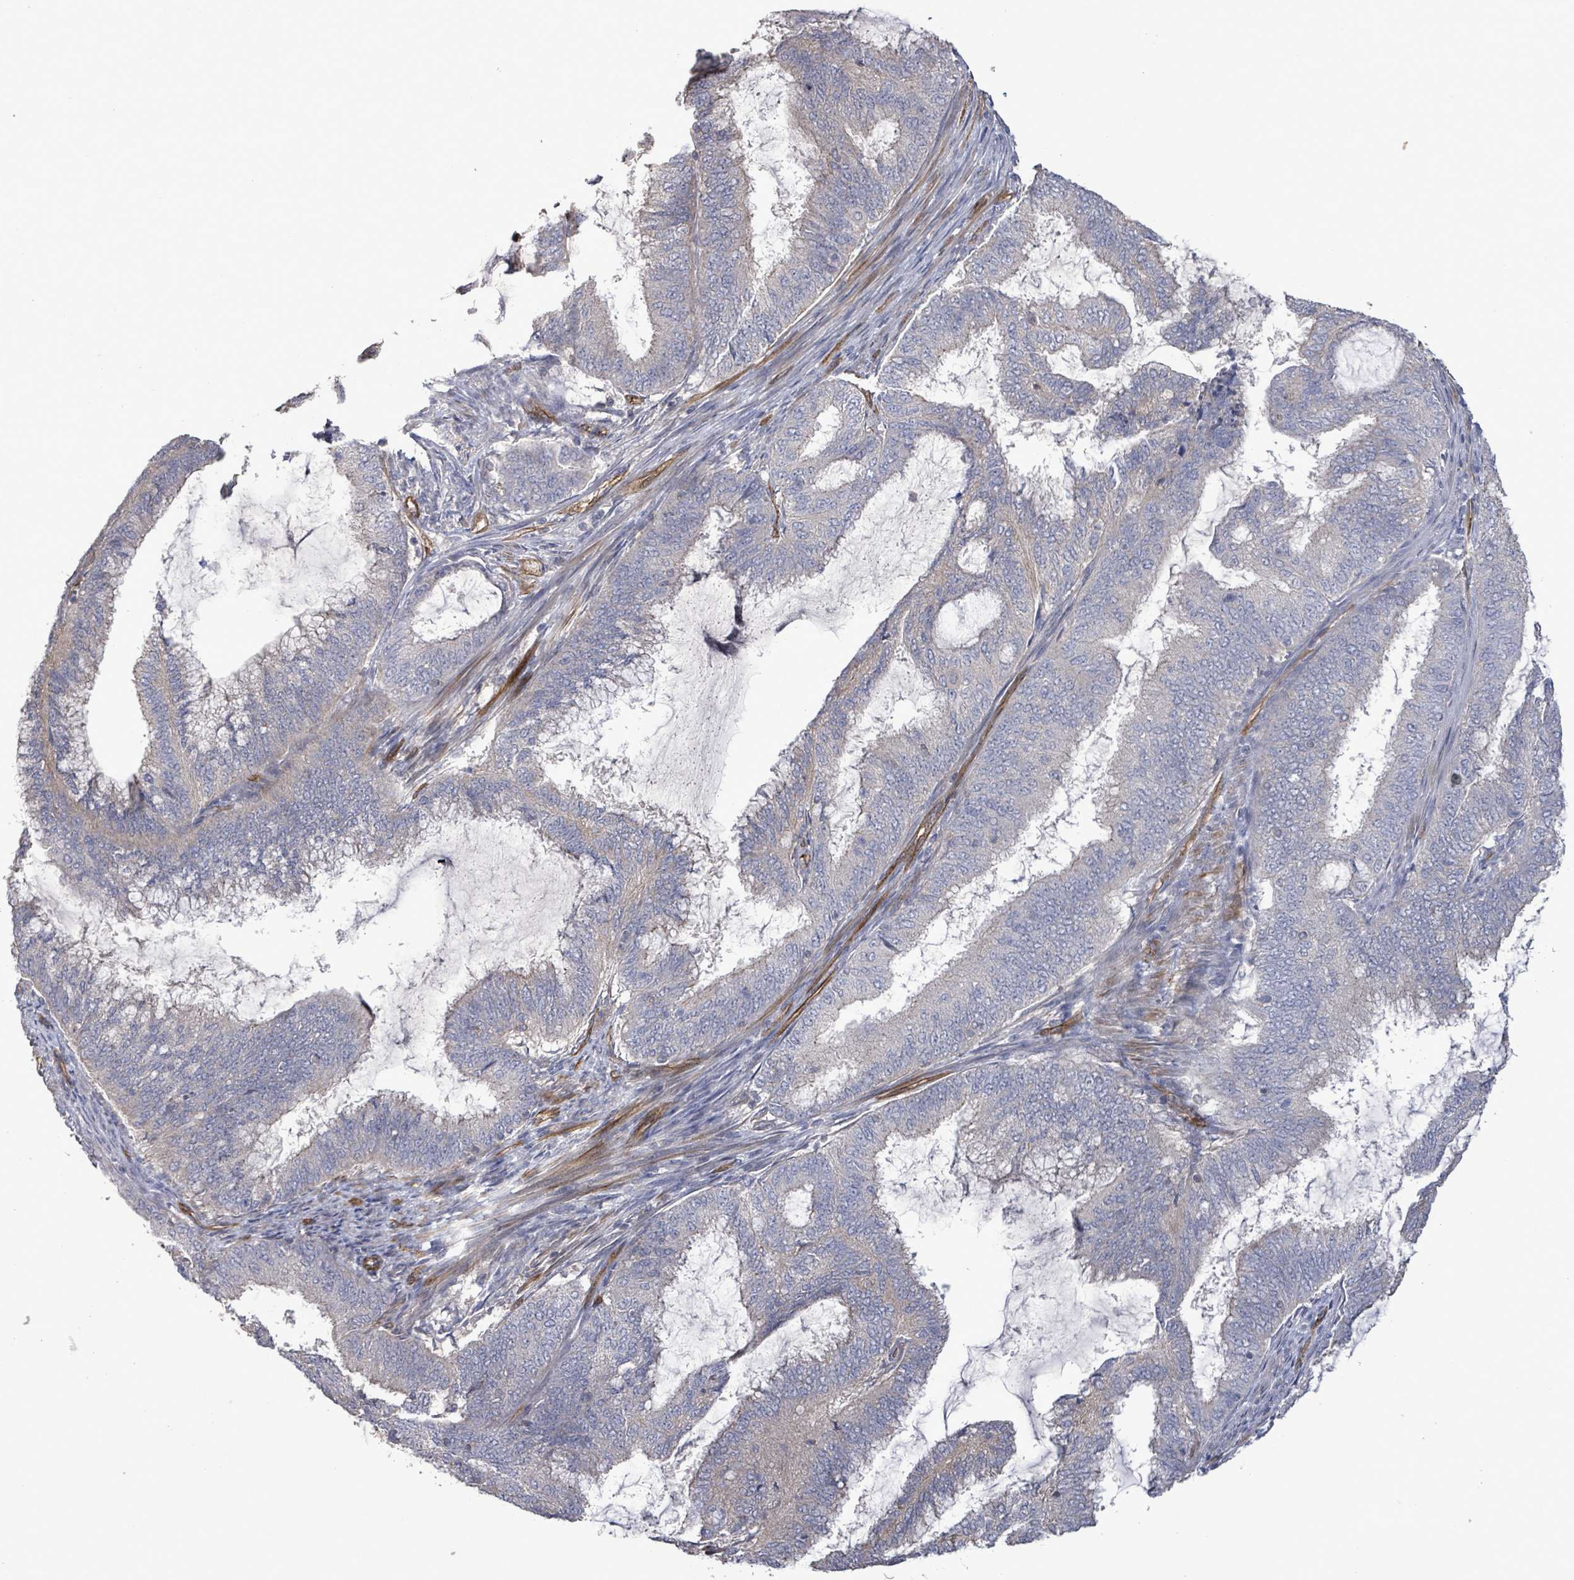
{"staining": {"intensity": "negative", "quantity": "none", "location": "none"}, "tissue": "endometrial cancer", "cell_type": "Tumor cells", "image_type": "cancer", "snomed": [{"axis": "morphology", "description": "Adenocarcinoma, NOS"}, {"axis": "topography", "description": "Endometrium"}], "caption": "A high-resolution photomicrograph shows immunohistochemistry staining of endometrial cancer, which shows no significant staining in tumor cells. (DAB immunohistochemistry with hematoxylin counter stain).", "gene": "KANK3", "patient": {"sex": "female", "age": 51}}